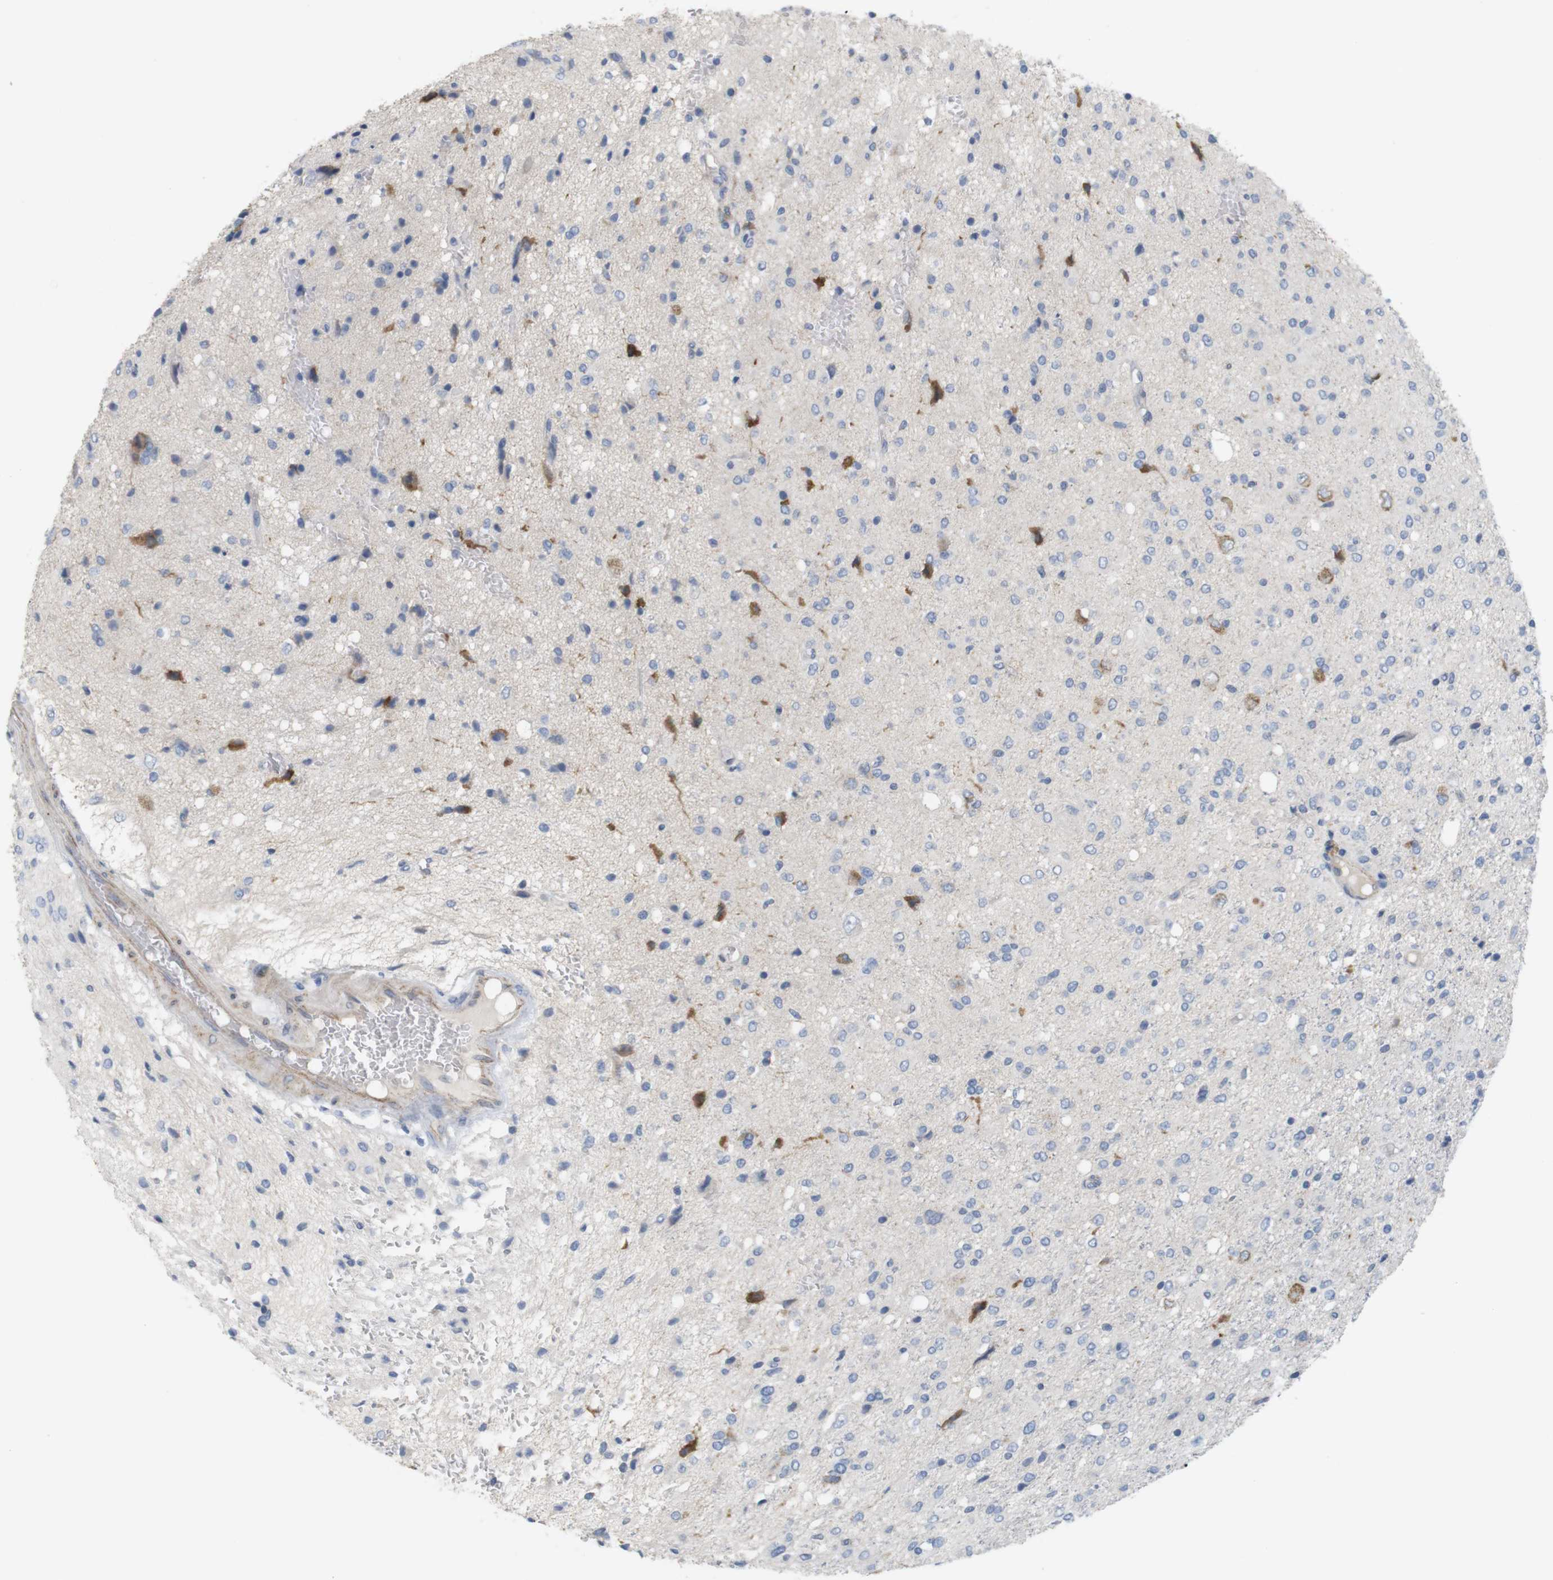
{"staining": {"intensity": "negative", "quantity": "none", "location": "none"}, "tissue": "glioma", "cell_type": "Tumor cells", "image_type": "cancer", "snomed": [{"axis": "morphology", "description": "Glioma, malignant, High grade"}, {"axis": "topography", "description": "Brain"}], "caption": "IHC histopathology image of neoplastic tissue: malignant glioma (high-grade) stained with DAB (3,3'-diaminobenzidine) exhibits no significant protein expression in tumor cells. (DAB IHC, high magnification).", "gene": "ITPR1", "patient": {"sex": "female", "age": 59}}